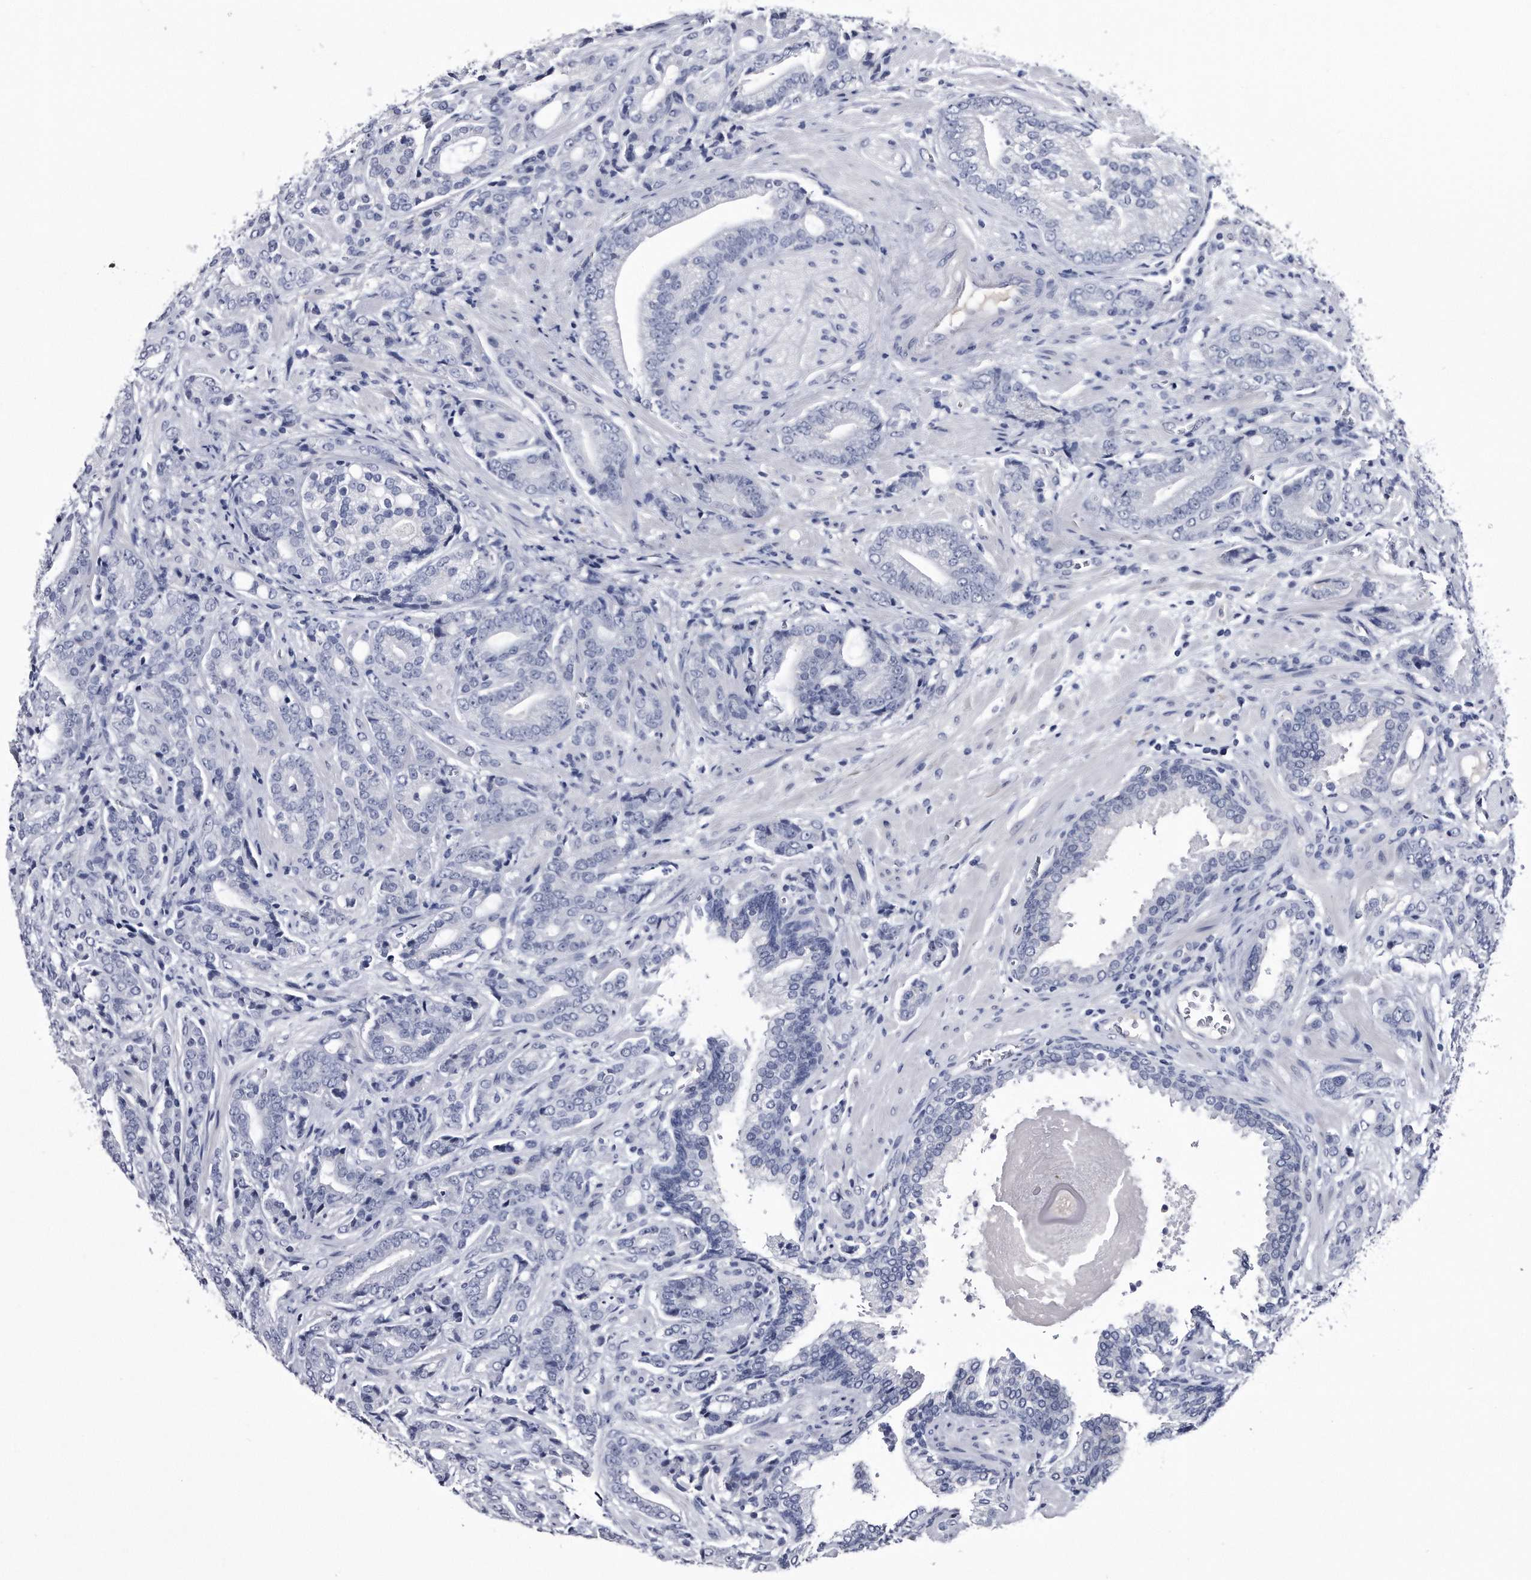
{"staining": {"intensity": "negative", "quantity": "none", "location": "none"}, "tissue": "prostate cancer", "cell_type": "Tumor cells", "image_type": "cancer", "snomed": [{"axis": "morphology", "description": "Adenocarcinoma, High grade"}, {"axis": "topography", "description": "Prostate"}], "caption": "Immunohistochemistry (IHC) photomicrograph of human prostate cancer (high-grade adenocarcinoma) stained for a protein (brown), which reveals no staining in tumor cells.", "gene": "KCTD8", "patient": {"sex": "male", "age": 57}}